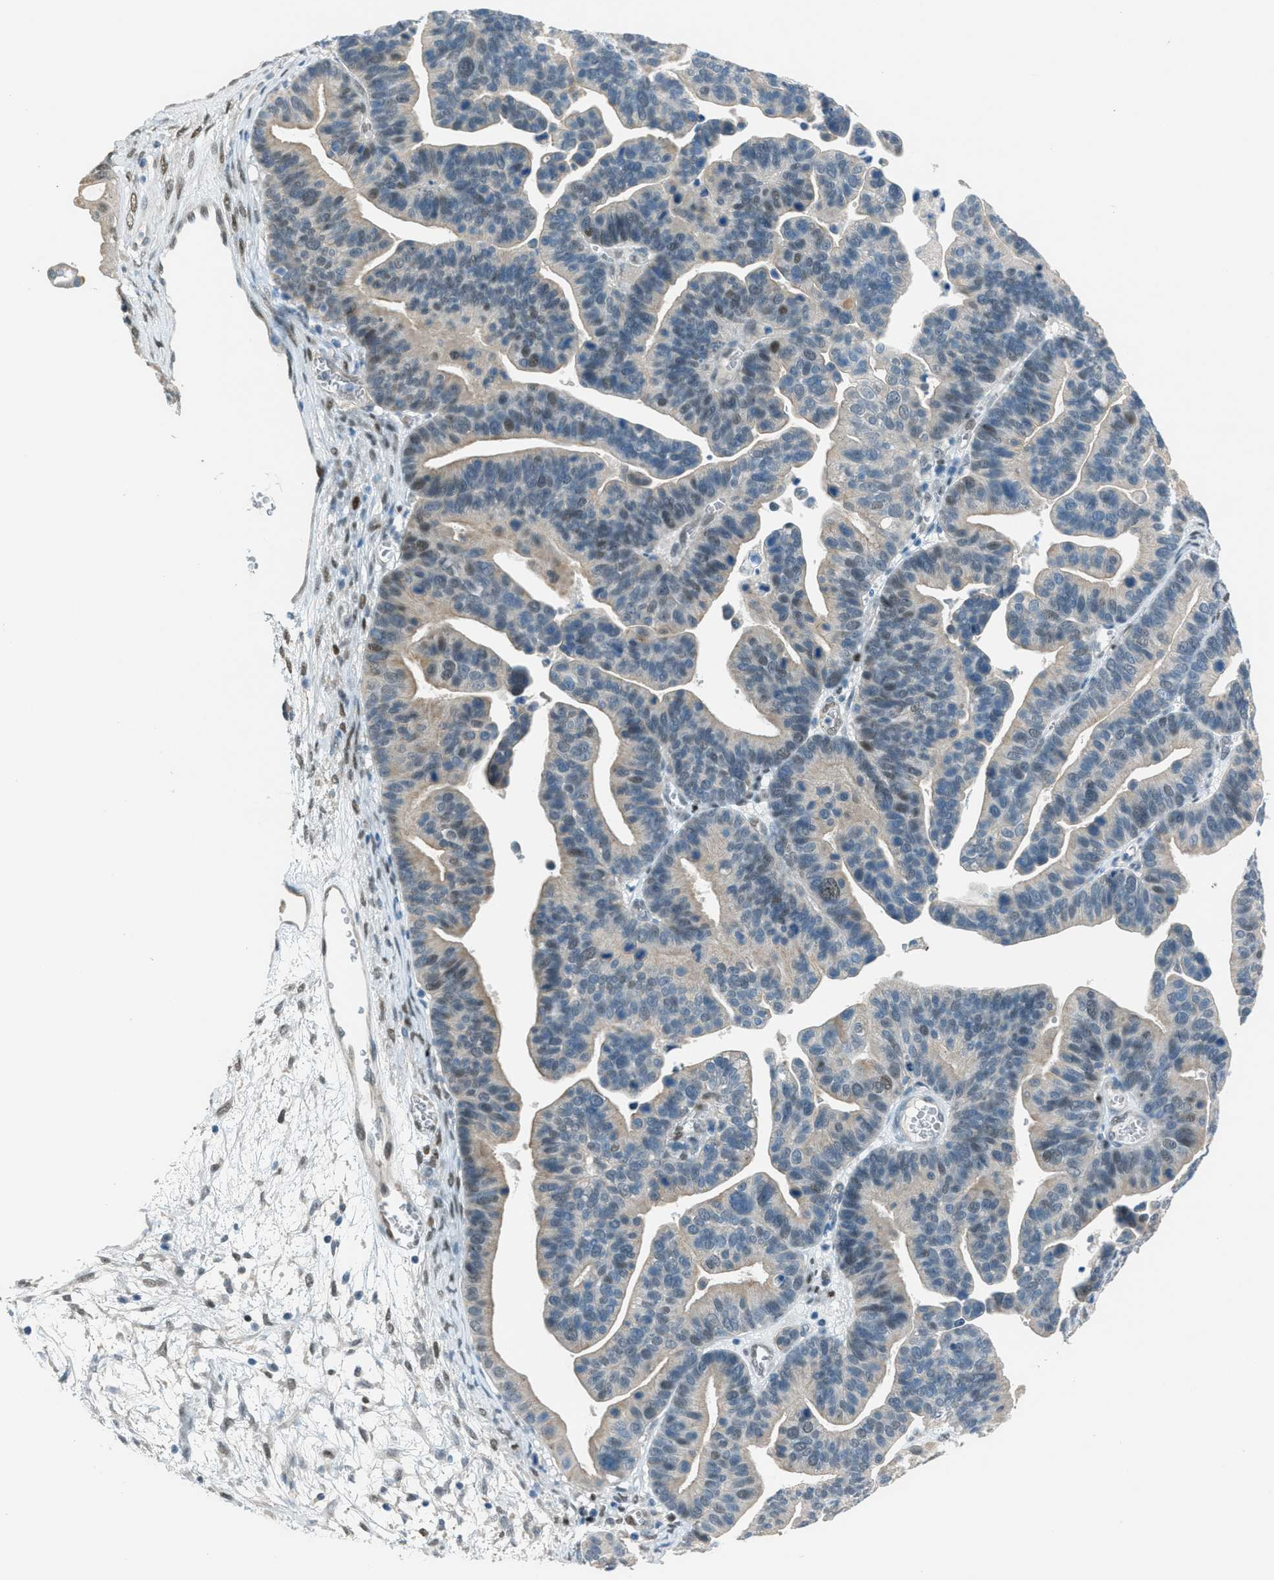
{"staining": {"intensity": "weak", "quantity": "25%-75%", "location": "cytoplasmic/membranous,nuclear"}, "tissue": "ovarian cancer", "cell_type": "Tumor cells", "image_type": "cancer", "snomed": [{"axis": "morphology", "description": "Cystadenocarcinoma, serous, NOS"}, {"axis": "topography", "description": "Ovary"}], "caption": "A micrograph of ovarian serous cystadenocarcinoma stained for a protein demonstrates weak cytoplasmic/membranous and nuclear brown staining in tumor cells. (brown staining indicates protein expression, while blue staining denotes nuclei).", "gene": "TCF3", "patient": {"sex": "female", "age": 56}}